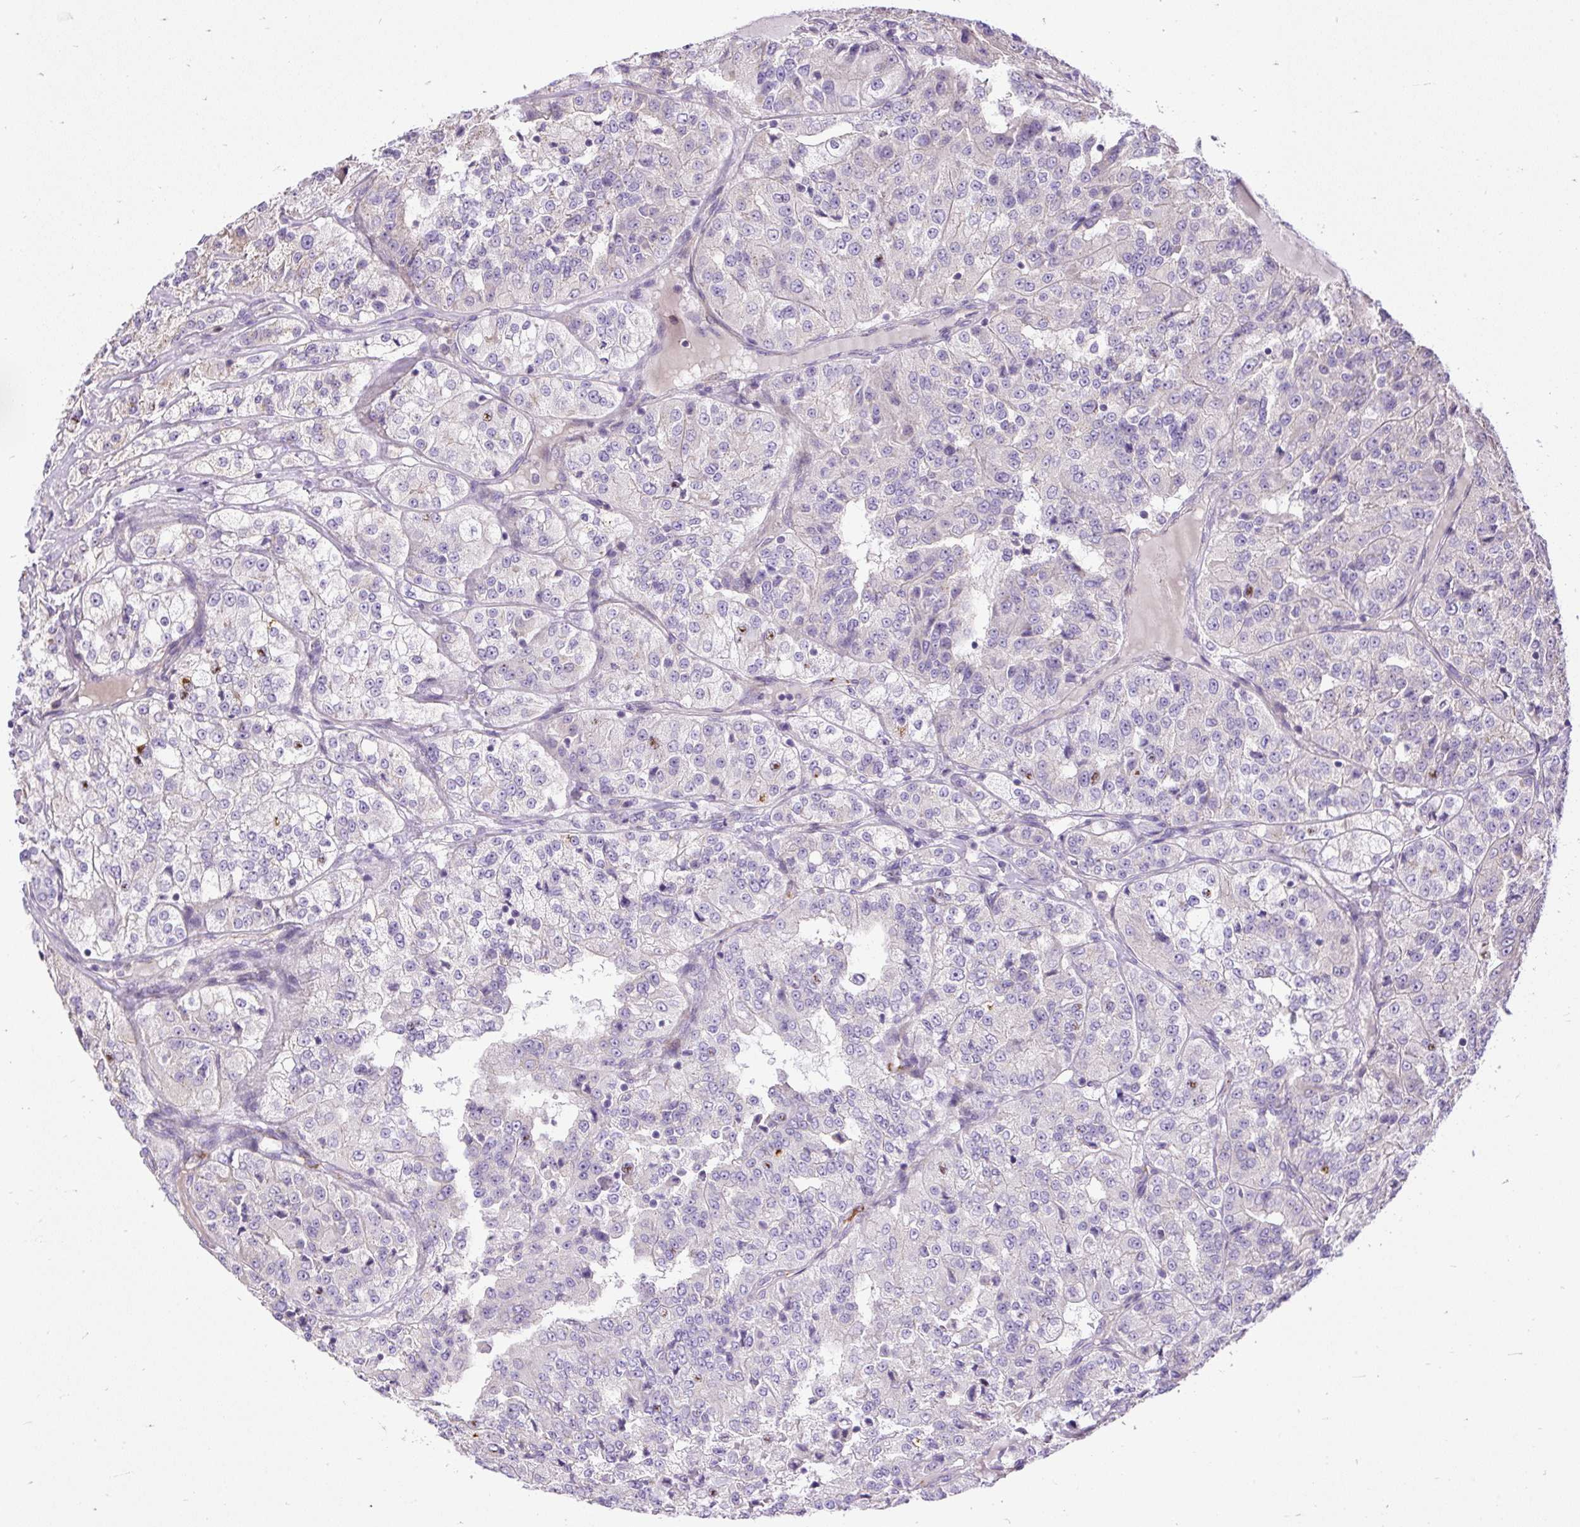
{"staining": {"intensity": "negative", "quantity": "none", "location": "none"}, "tissue": "renal cancer", "cell_type": "Tumor cells", "image_type": "cancer", "snomed": [{"axis": "morphology", "description": "Adenocarcinoma, NOS"}, {"axis": "topography", "description": "Kidney"}], "caption": "Tumor cells show no significant staining in renal adenocarcinoma.", "gene": "CFAP47", "patient": {"sex": "female", "age": 63}}